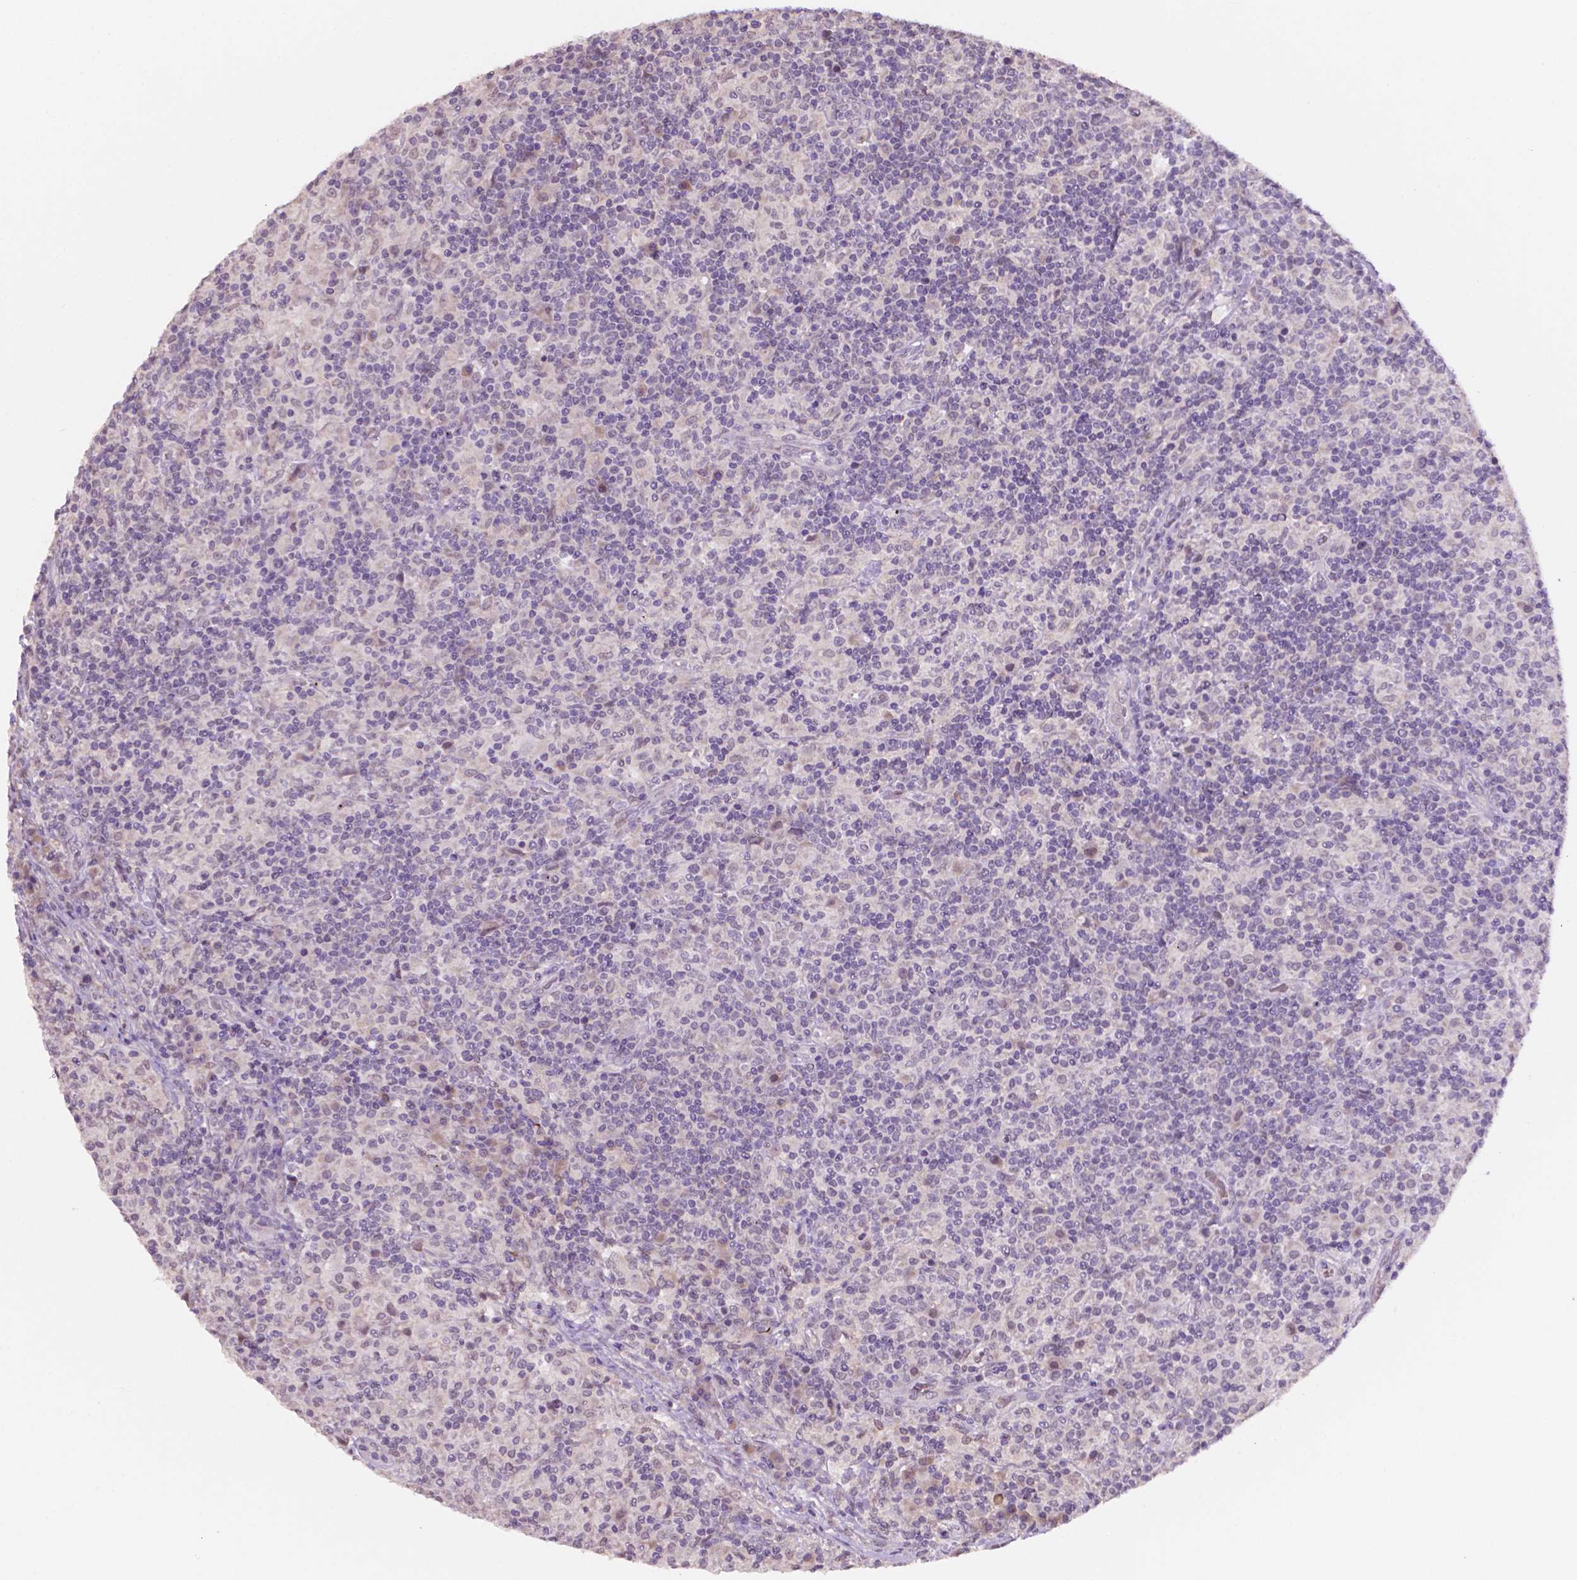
{"staining": {"intensity": "negative", "quantity": "none", "location": "none"}, "tissue": "lymphoma", "cell_type": "Tumor cells", "image_type": "cancer", "snomed": [{"axis": "morphology", "description": "Hodgkin's disease, NOS"}, {"axis": "topography", "description": "Lymph node"}], "caption": "This is an immunohistochemistry (IHC) image of human Hodgkin's disease. There is no staining in tumor cells.", "gene": "SHLD3", "patient": {"sex": "male", "age": 70}}